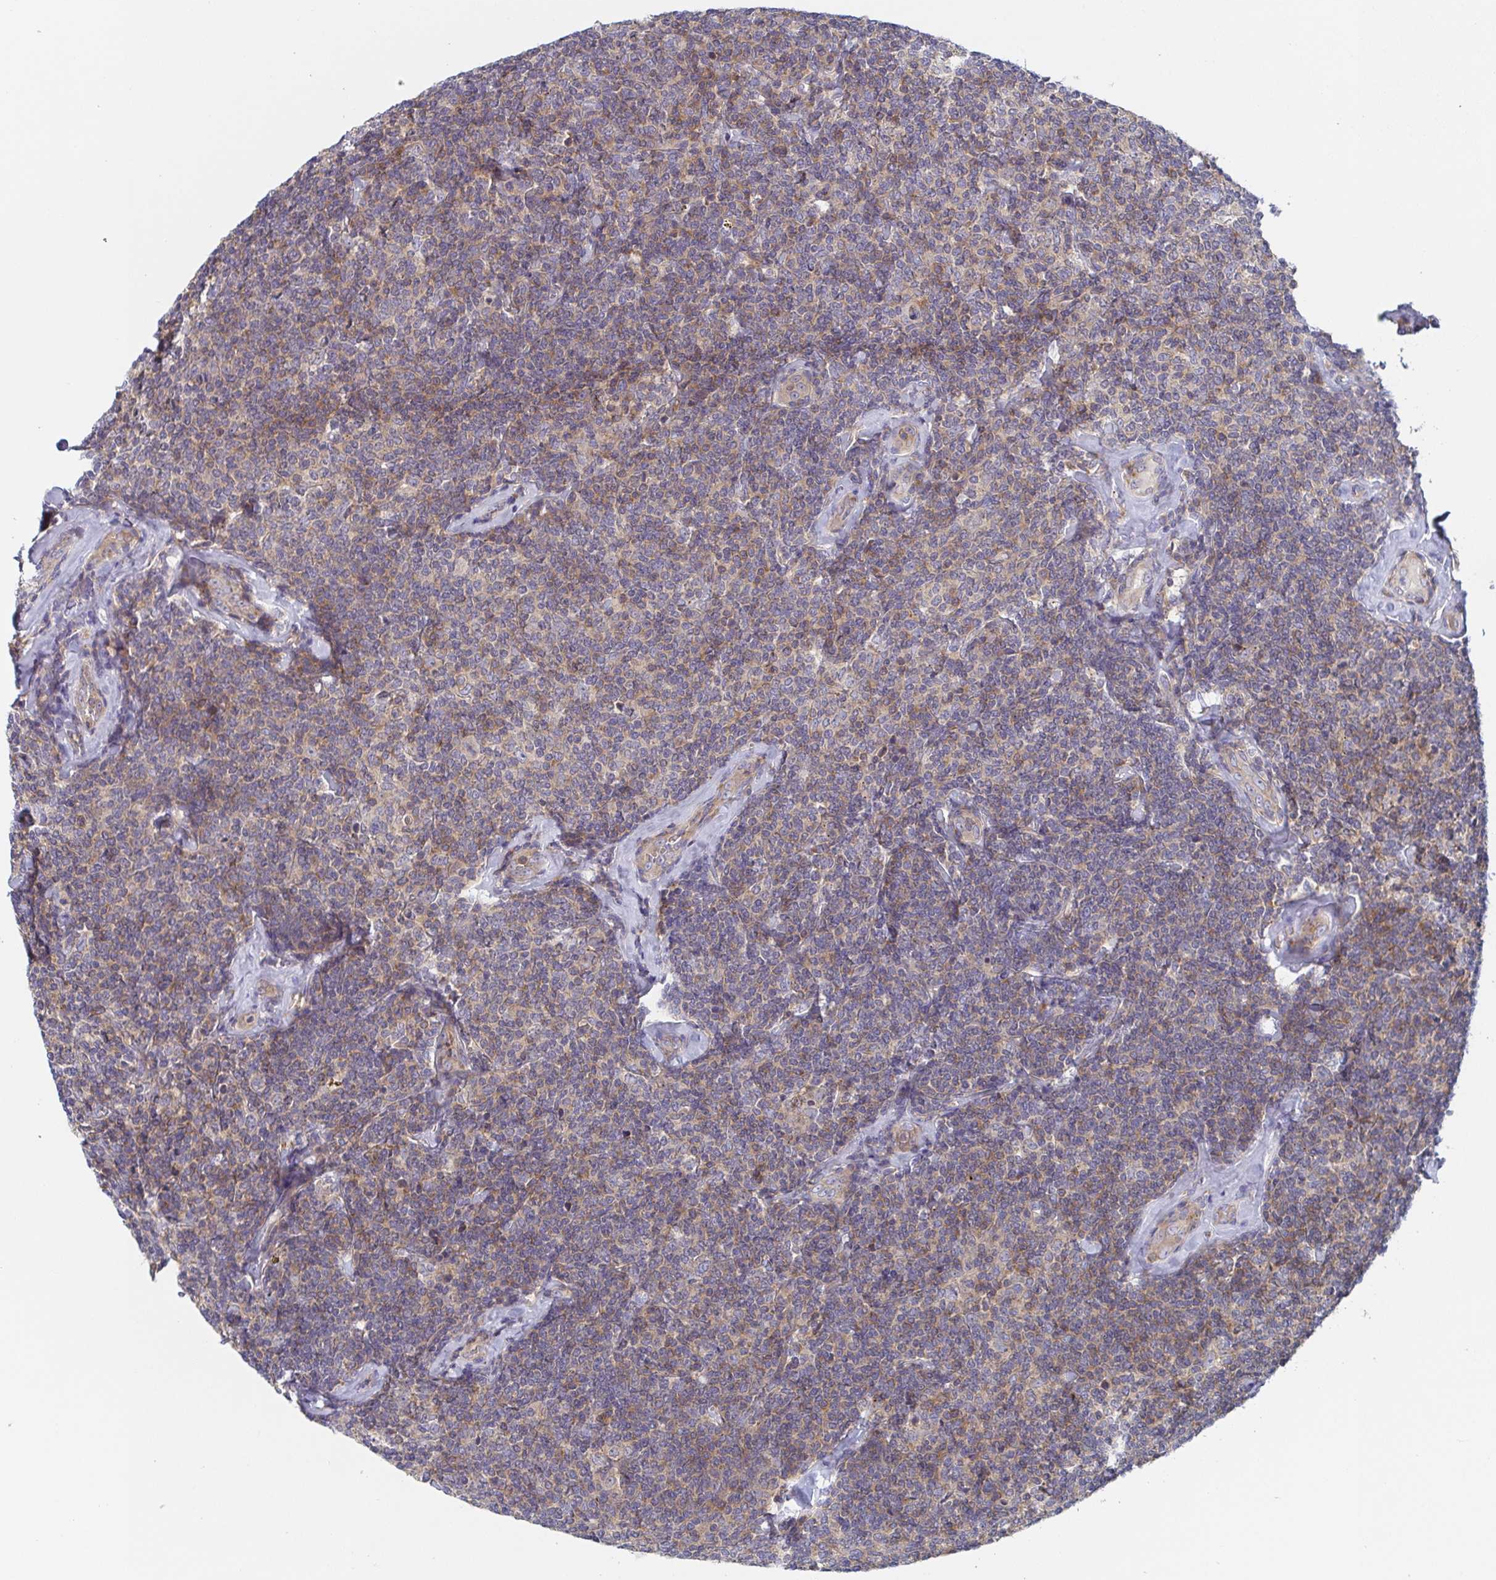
{"staining": {"intensity": "weak", "quantity": "<25%", "location": "cytoplasmic/membranous"}, "tissue": "lymphoma", "cell_type": "Tumor cells", "image_type": "cancer", "snomed": [{"axis": "morphology", "description": "Malignant lymphoma, non-Hodgkin's type, Low grade"}, {"axis": "topography", "description": "Lymph node"}], "caption": "The image shows no staining of tumor cells in malignant lymphoma, non-Hodgkin's type (low-grade).", "gene": "TUFT1", "patient": {"sex": "female", "age": 56}}